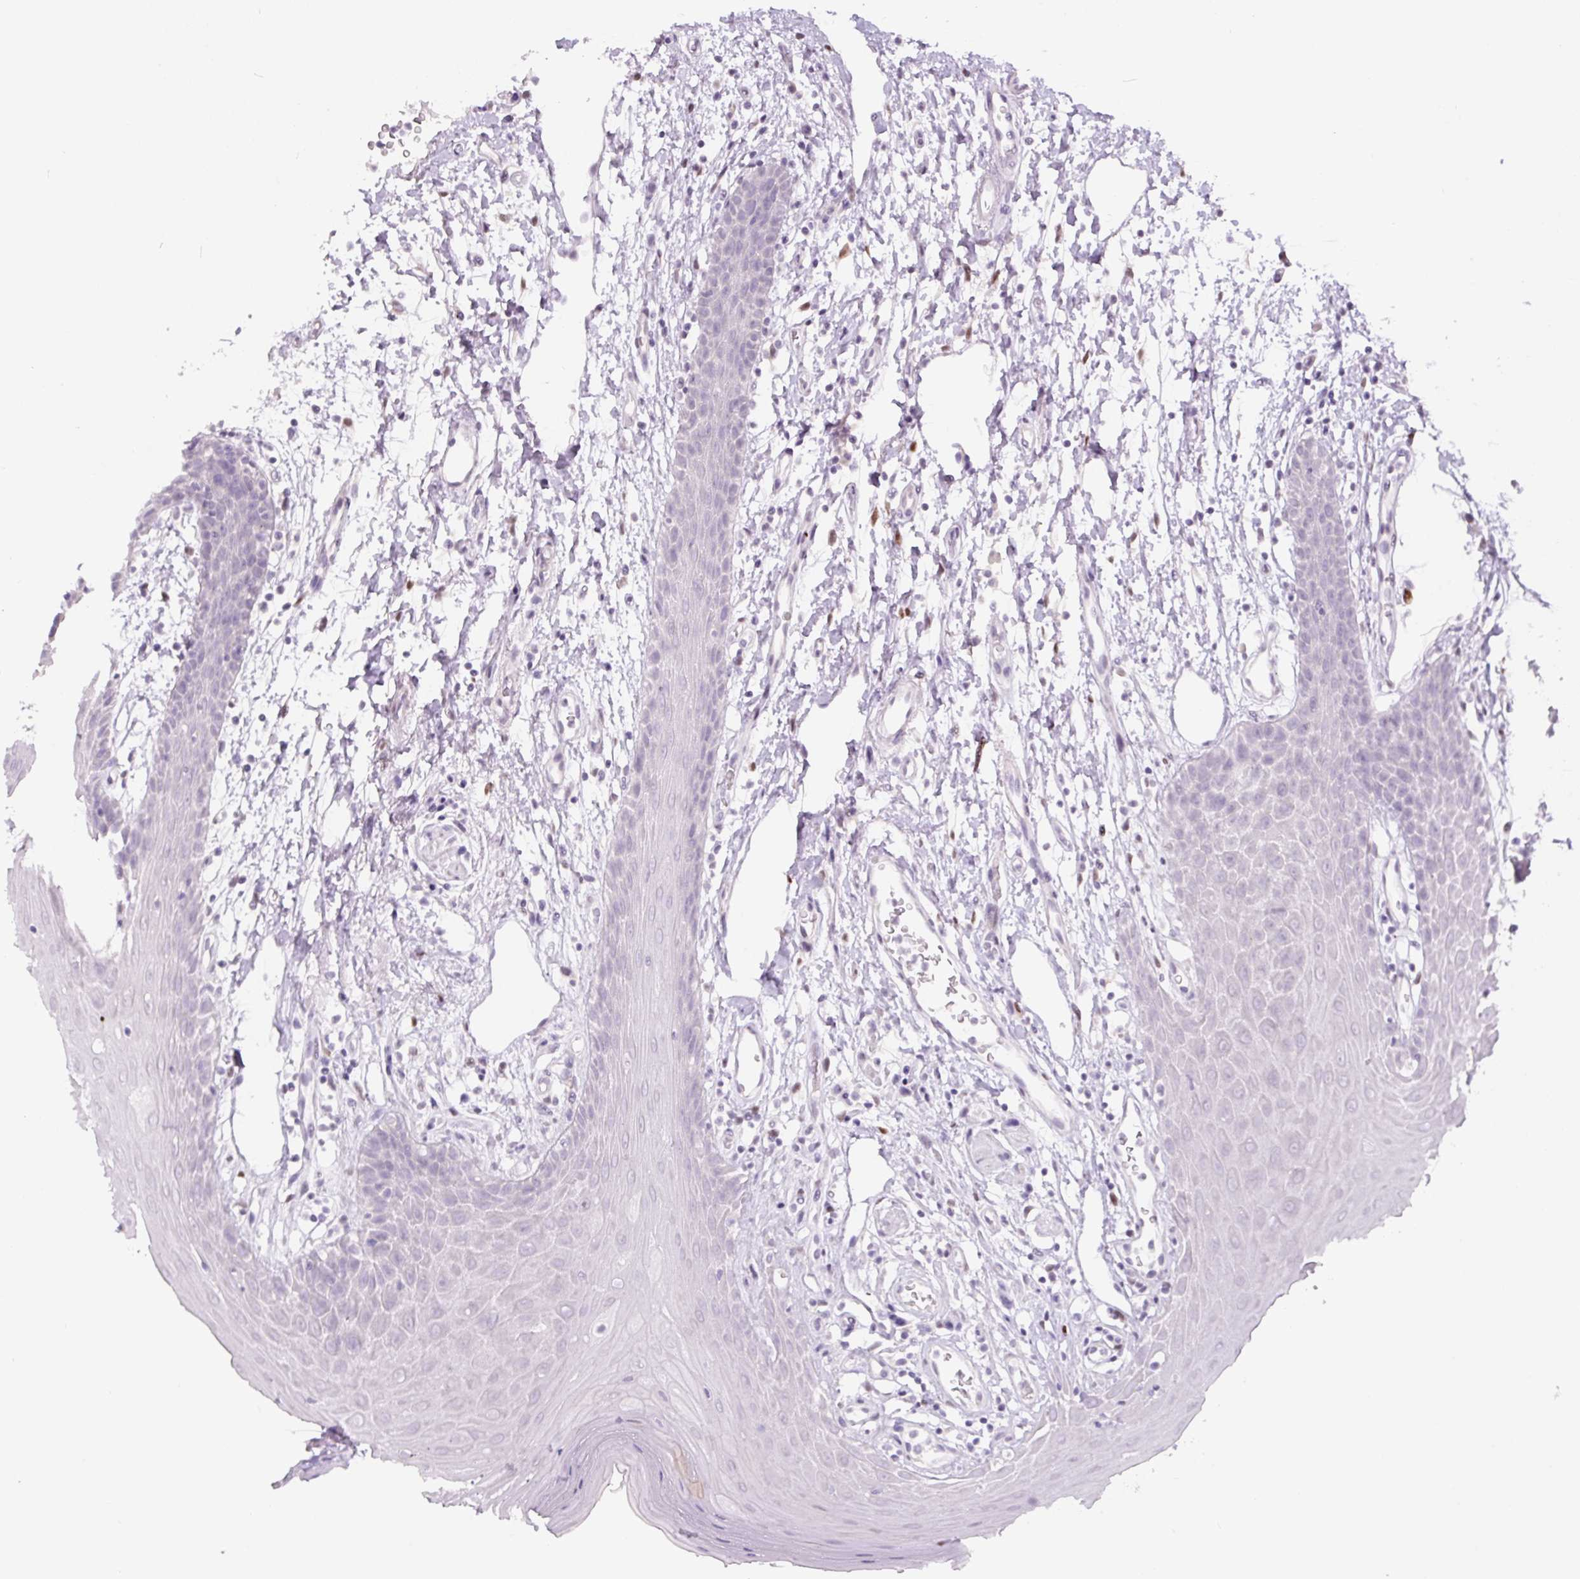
{"staining": {"intensity": "negative", "quantity": "none", "location": "none"}, "tissue": "oral mucosa", "cell_type": "Squamous epithelial cells", "image_type": "normal", "snomed": [{"axis": "morphology", "description": "Normal tissue, NOS"}, {"axis": "topography", "description": "Oral tissue"}, {"axis": "topography", "description": "Tounge, NOS"}], "caption": "IHC photomicrograph of normal human oral mucosa stained for a protein (brown), which displays no staining in squamous epithelial cells. (Immunohistochemistry (ihc), brightfield microscopy, high magnification).", "gene": "SIX1", "patient": {"sex": "female", "age": 59}}